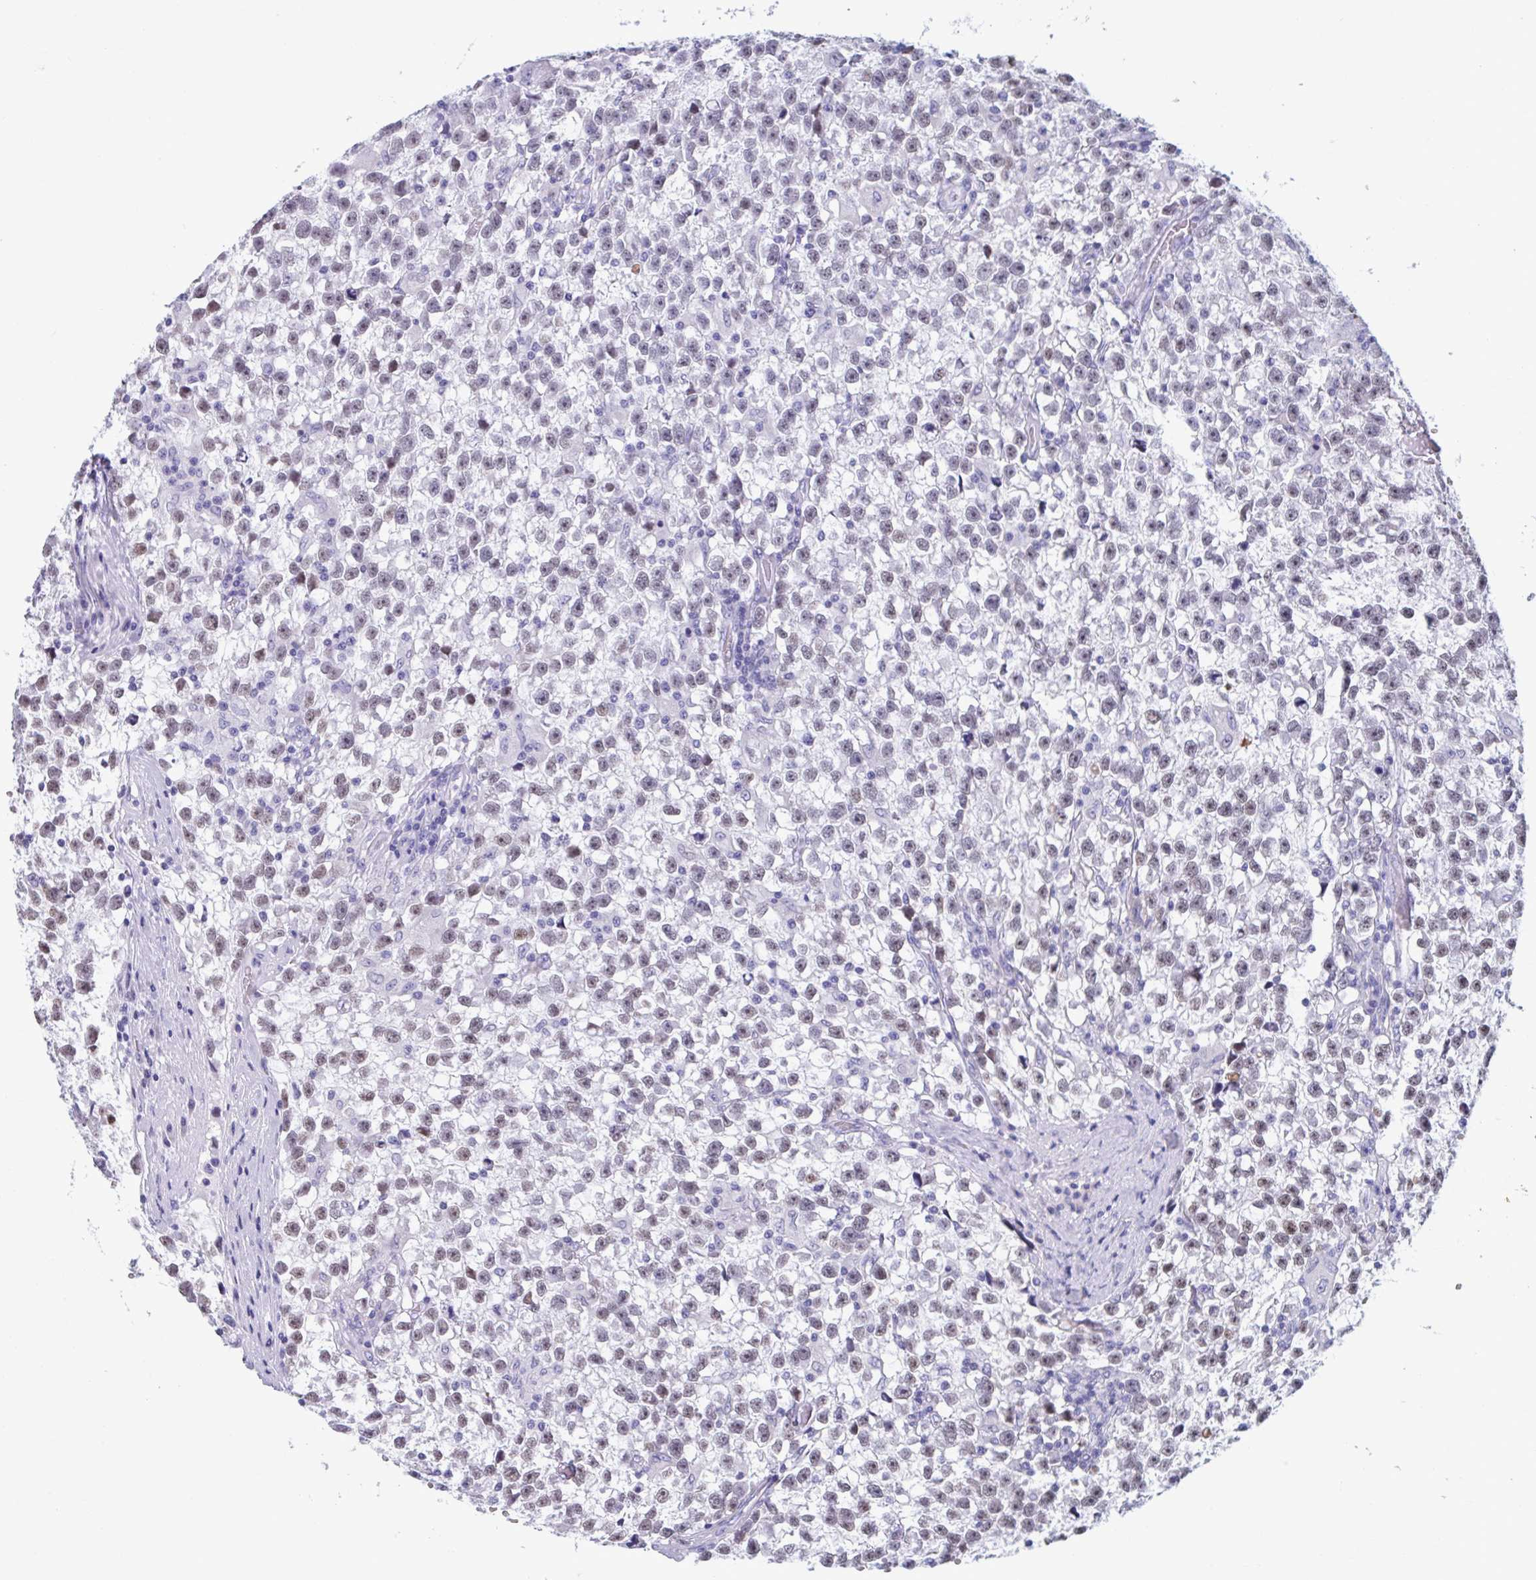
{"staining": {"intensity": "weak", "quantity": "25%-75%", "location": "nuclear"}, "tissue": "testis cancer", "cell_type": "Tumor cells", "image_type": "cancer", "snomed": [{"axis": "morphology", "description": "Seminoma, NOS"}, {"axis": "topography", "description": "Testis"}], "caption": "Seminoma (testis) was stained to show a protein in brown. There is low levels of weak nuclear staining in approximately 25%-75% of tumor cells.", "gene": "MSMB", "patient": {"sex": "male", "age": 31}}